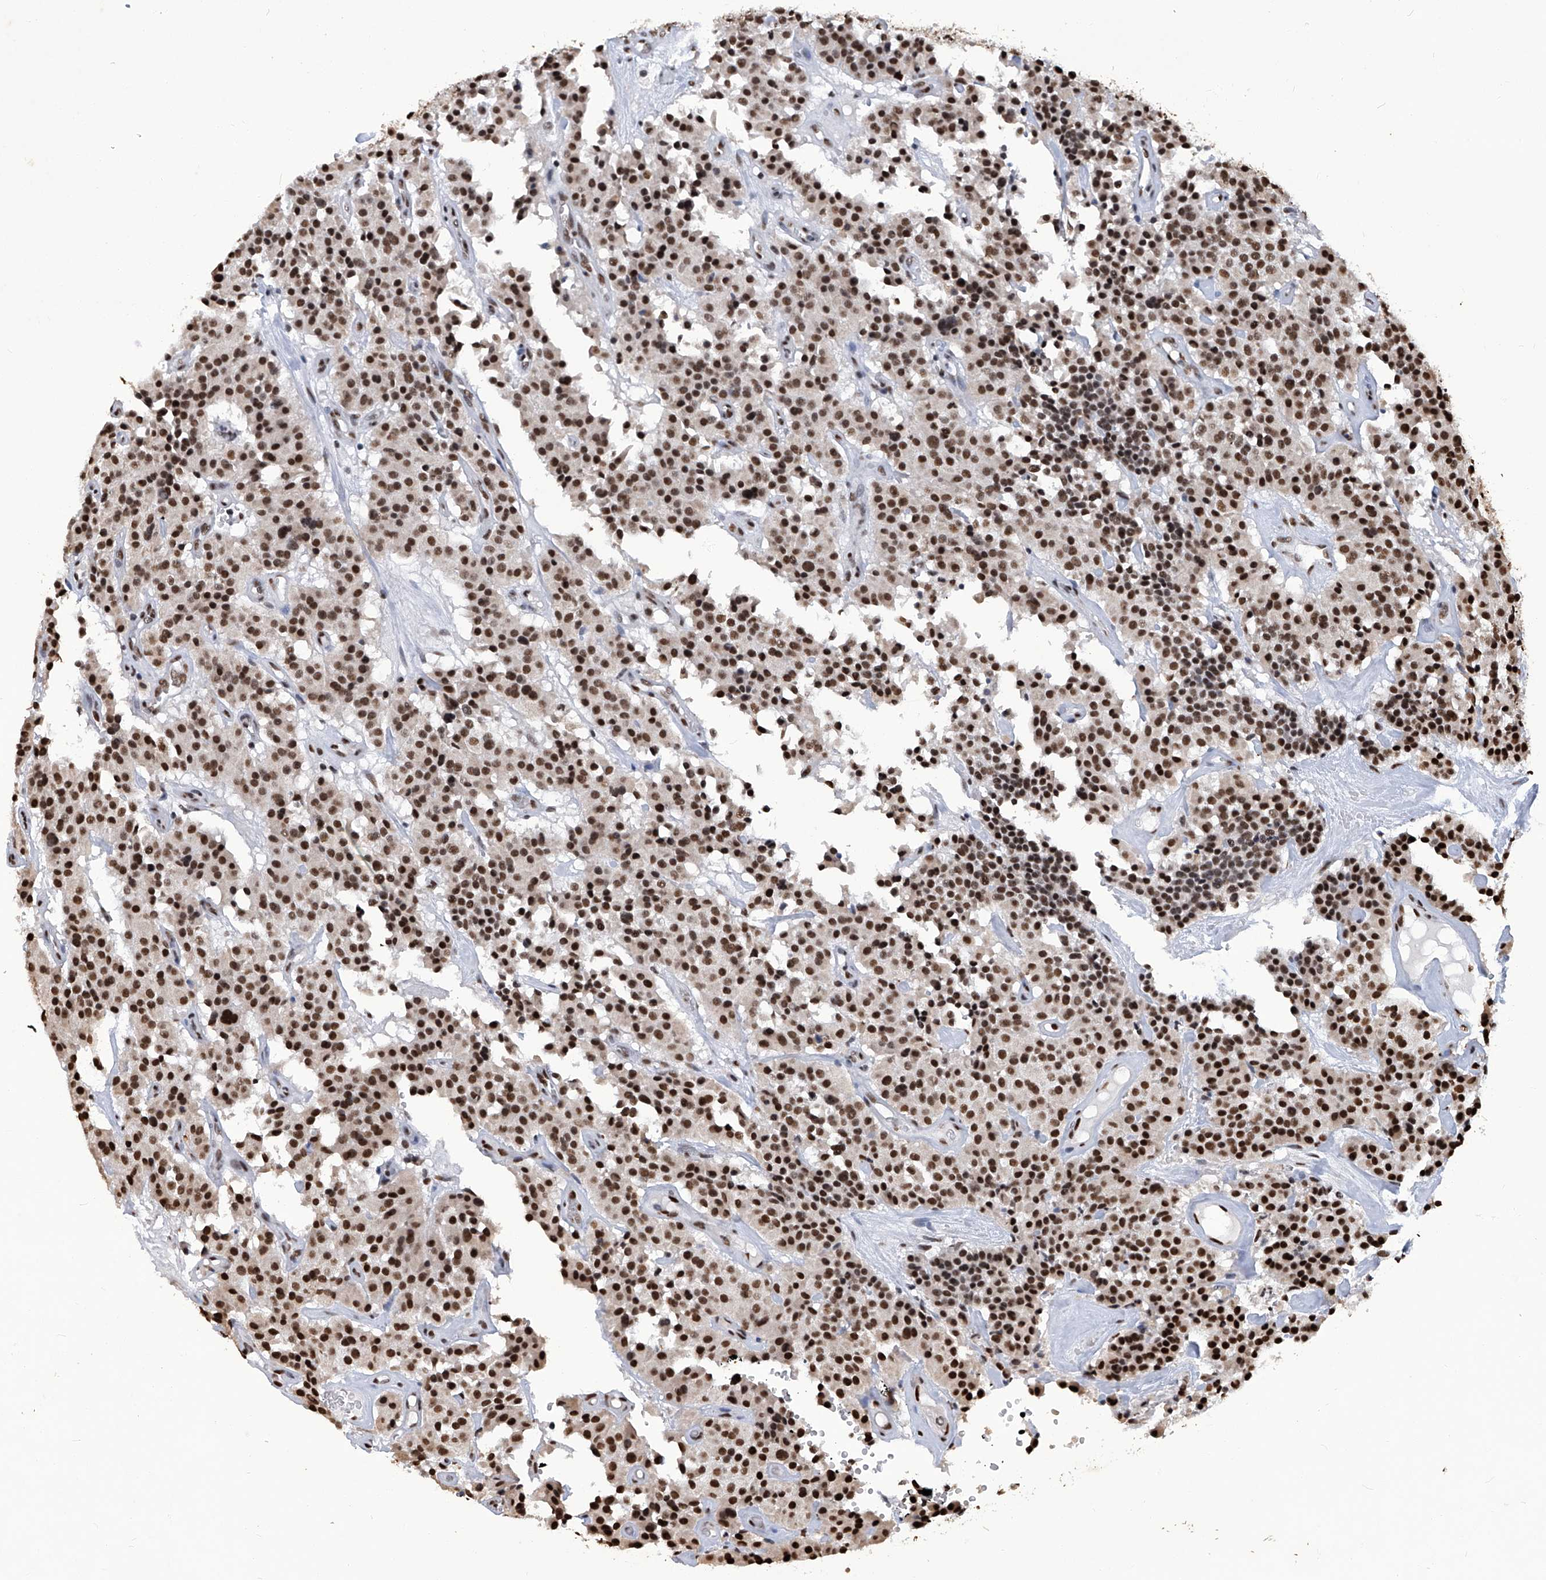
{"staining": {"intensity": "moderate", "quantity": ">75%", "location": "nuclear"}, "tissue": "carcinoid", "cell_type": "Tumor cells", "image_type": "cancer", "snomed": [{"axis": "morphology", "description": "Carcinoid, malignant, NOS"}, {"axis": "topography", "description": "Lung"}], "caption": "Immunohistochemistry (IHC) image of neoplastic tissue: human carcinoid stained using immunohistochemistry shows medium levels of moderate protein expression localized specifically in the nuclear of tumor cells, appearing as a nuclear brown color.", "gene": "HBP1", "patient": {"sex": "male", "age": 30}}